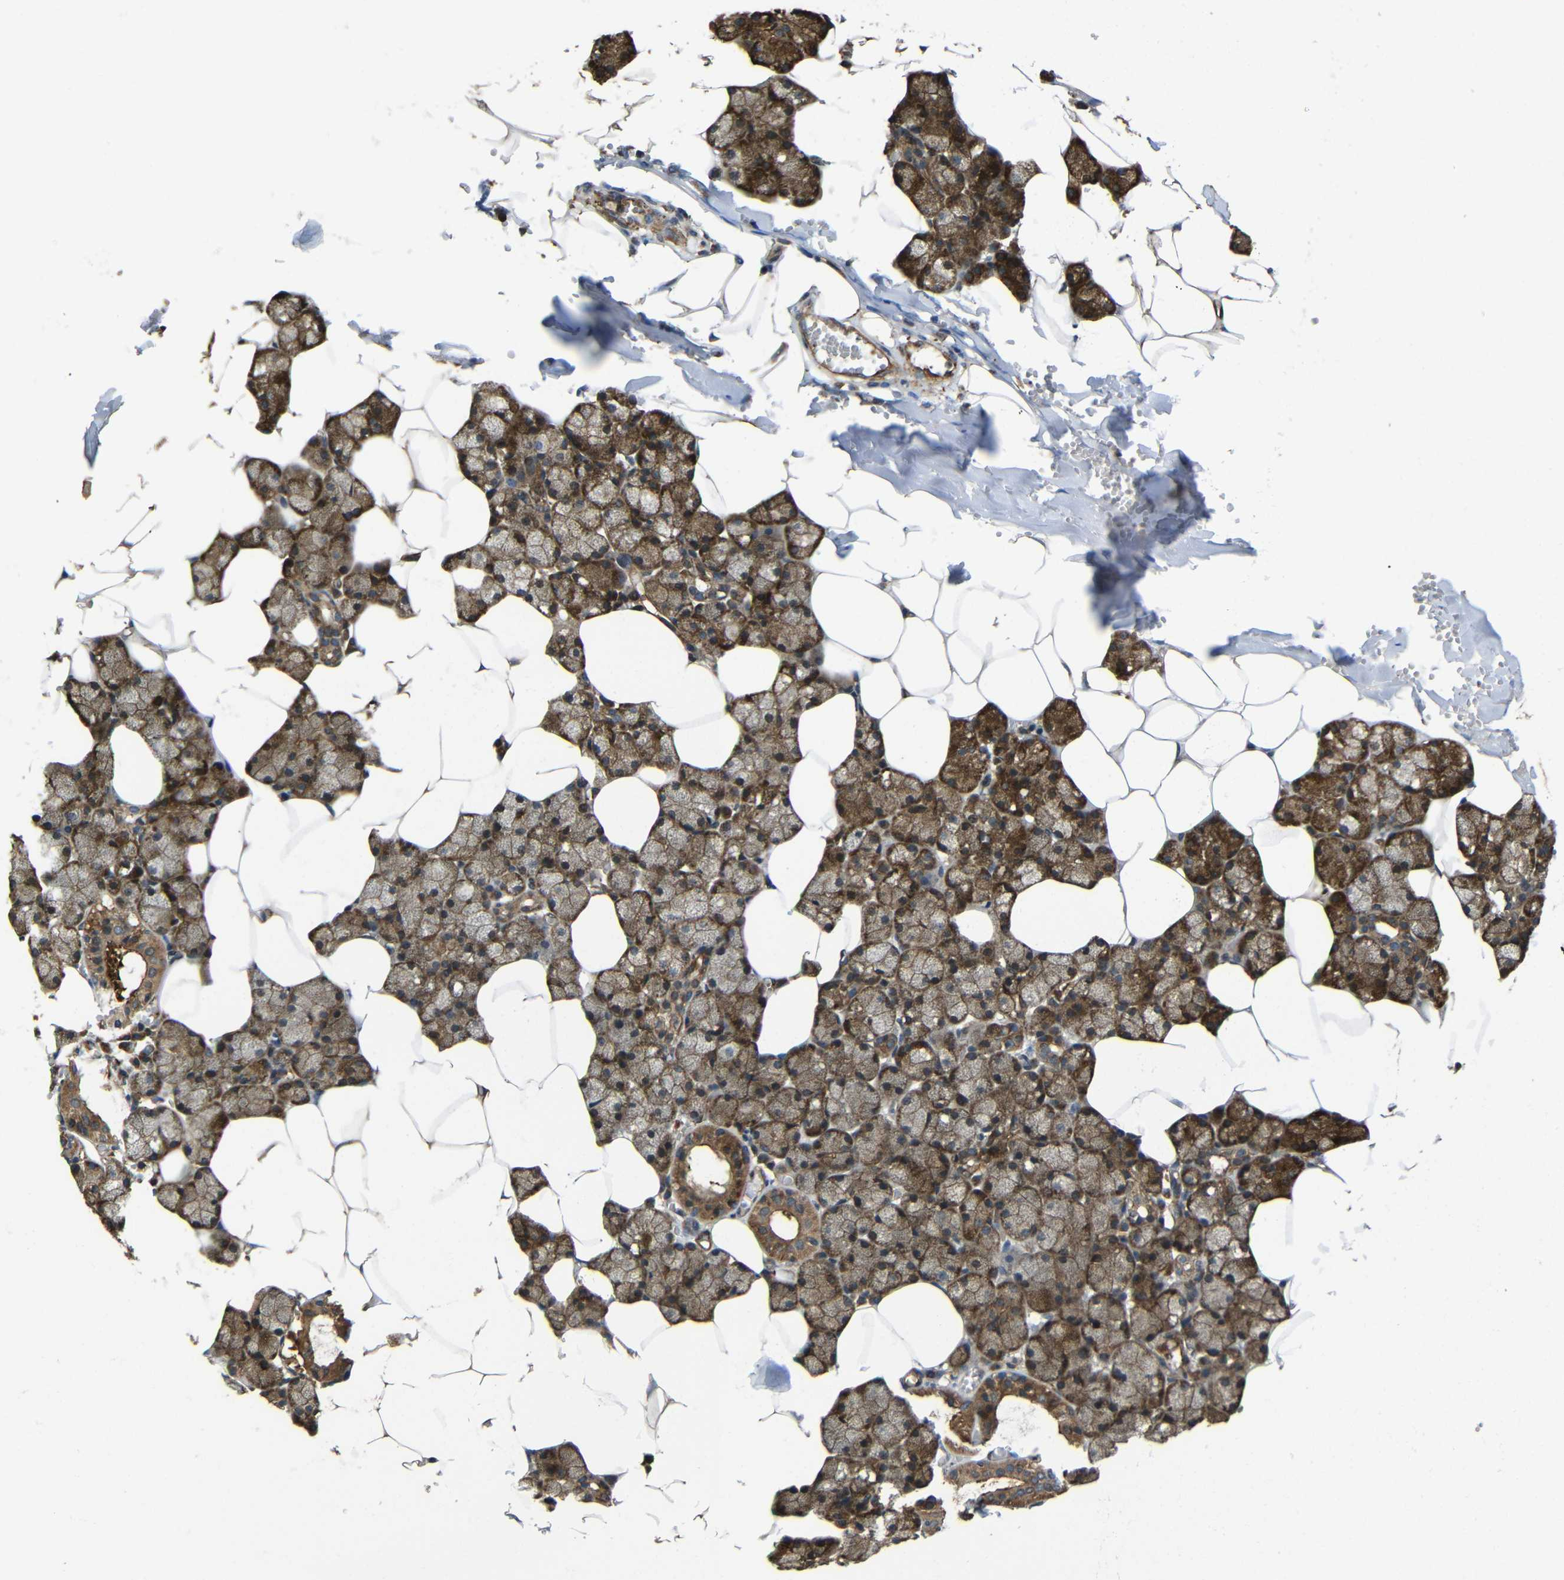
{"staining": {"intensity": "strong", "quantity": ">75%", "location": "cytoplasmic/membranous"}, "tissue": "salivary gland", "cell_type": "Glandular cells", "image_type": "normal", "snomed": [{"axis": "morphology", "description": "Normal tissue, NOS"}, {"axis": "topography", "description": "Salivary gland"}], "caption": "Immunohistochemical staining of normal human salivary gland exhibits >75% levels of strong cytoplasmic/membranous protein expression in about >75% of glandular cells.", "gene": "PTCH1", "patient": {"sex": "male", "age": 62}}